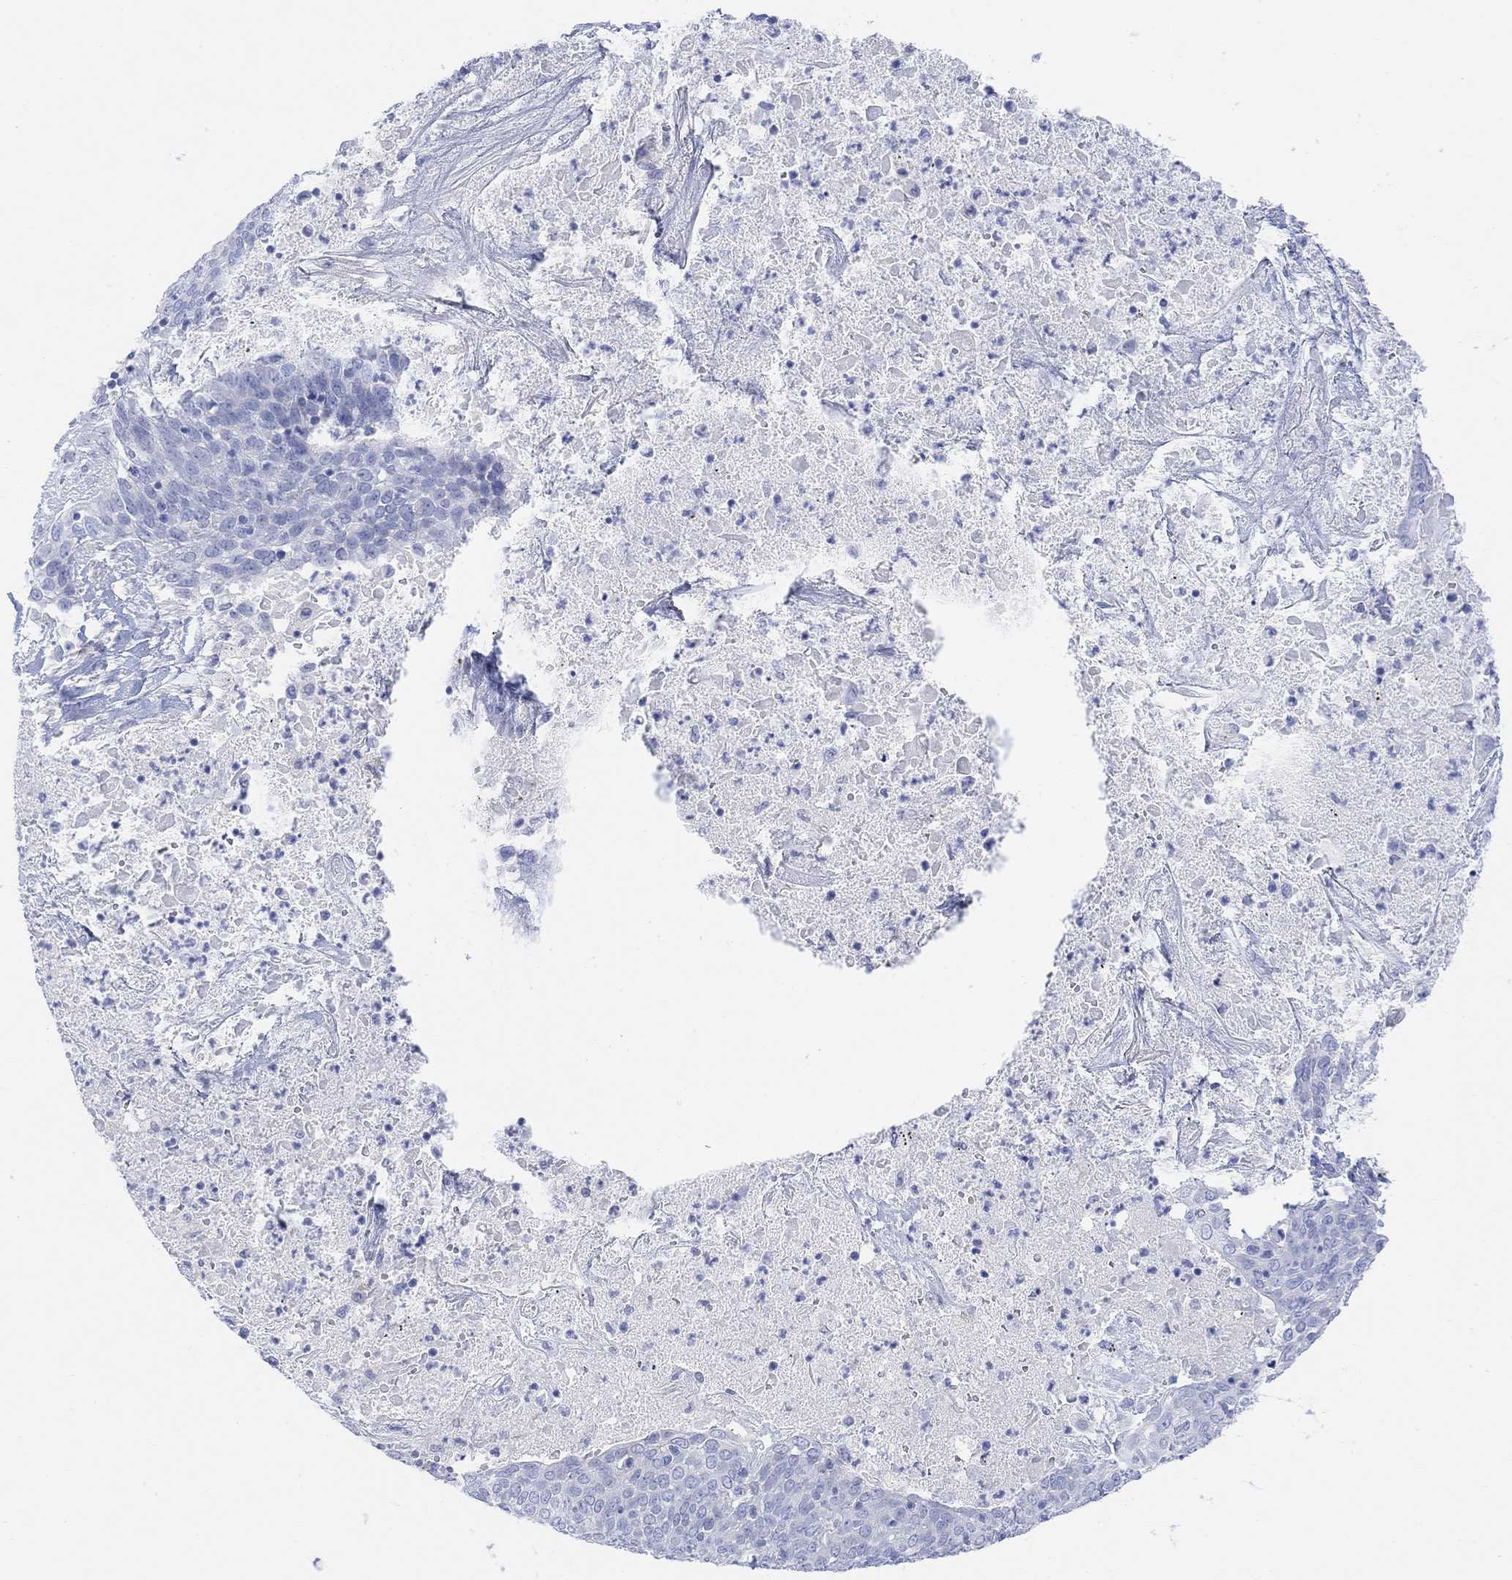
{"staining": {"intensity": "negative", "quantity": "none", "location": "none"}, "tissue": "lung cancer", "cell_type": "Tumor cells", "image_type": "cancer", "snomed": [{"axis": "morphology", "description": "Squamous cell carcinoma, NOS"}, {"axis": "topography", "description": "Lung"}], "caption": "This histopathology image is of squamous cell carcinoma (lung) stained with IHC to label a protein in brown with the nuclei are counter-stained blue. There is no positivity in tumor cells.", "gene": "GNG13", "patient": {"sex": "male", "age": 82}}